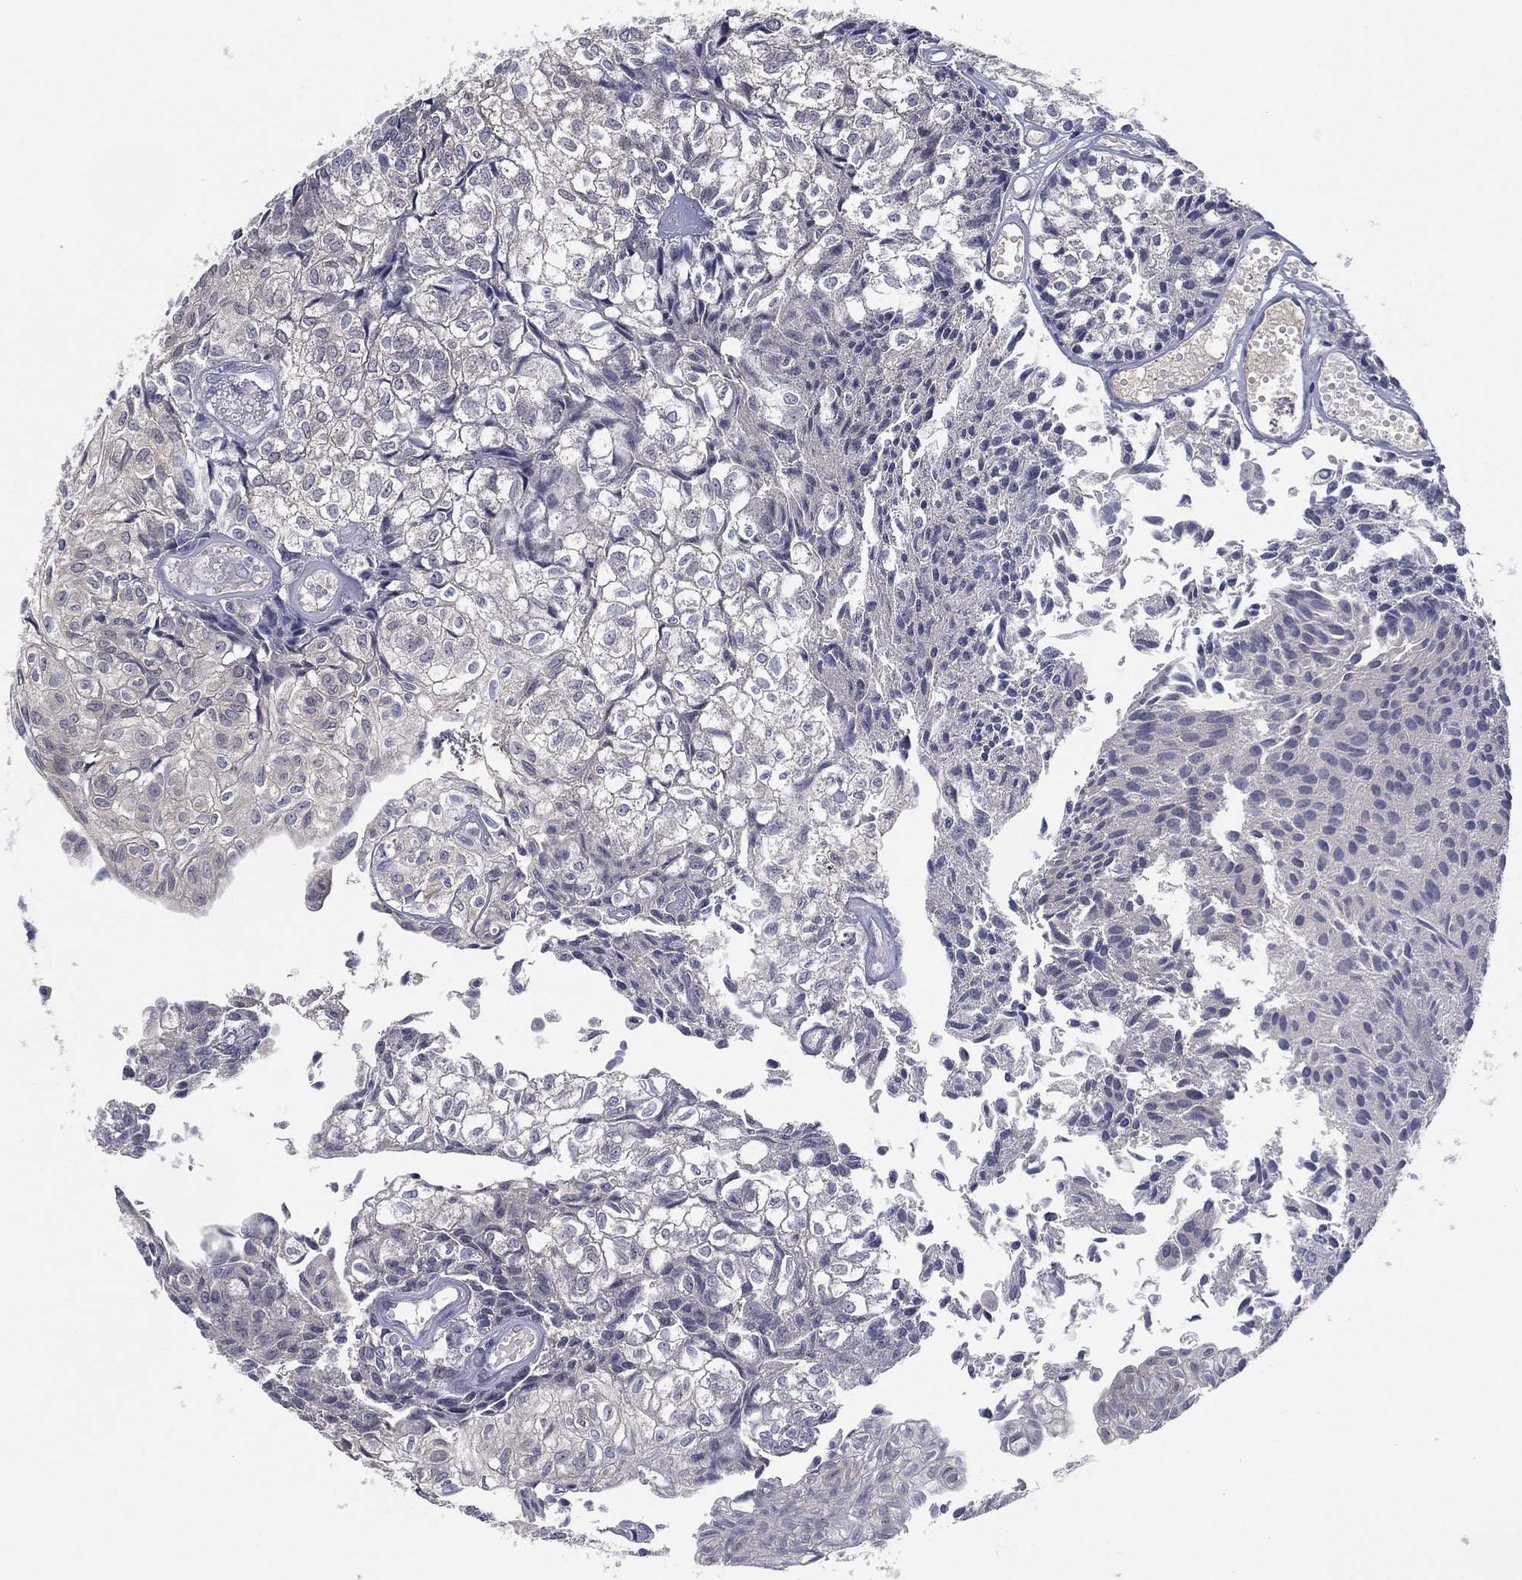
{"staining": {"intensity": "negative", "quantity": "none", "location": "none"}, "tissue": "urothelial cancer", "cell_type": "Tumor cells", "image_type": "cancer", "snomed": [{"axis": "morphology", "description": "Urothelial carcinoma, Low grade"}, {"axis": "topography", "description": "Urinary bladder"}], "caption": "This is an immunohistochemistry (IHC) histopathology image of human urothelial carcinoma (low-grade). There is no expression in tumor cells.", "gene": "DDAH1", "patient": {"sex": "male", "age": 89}}